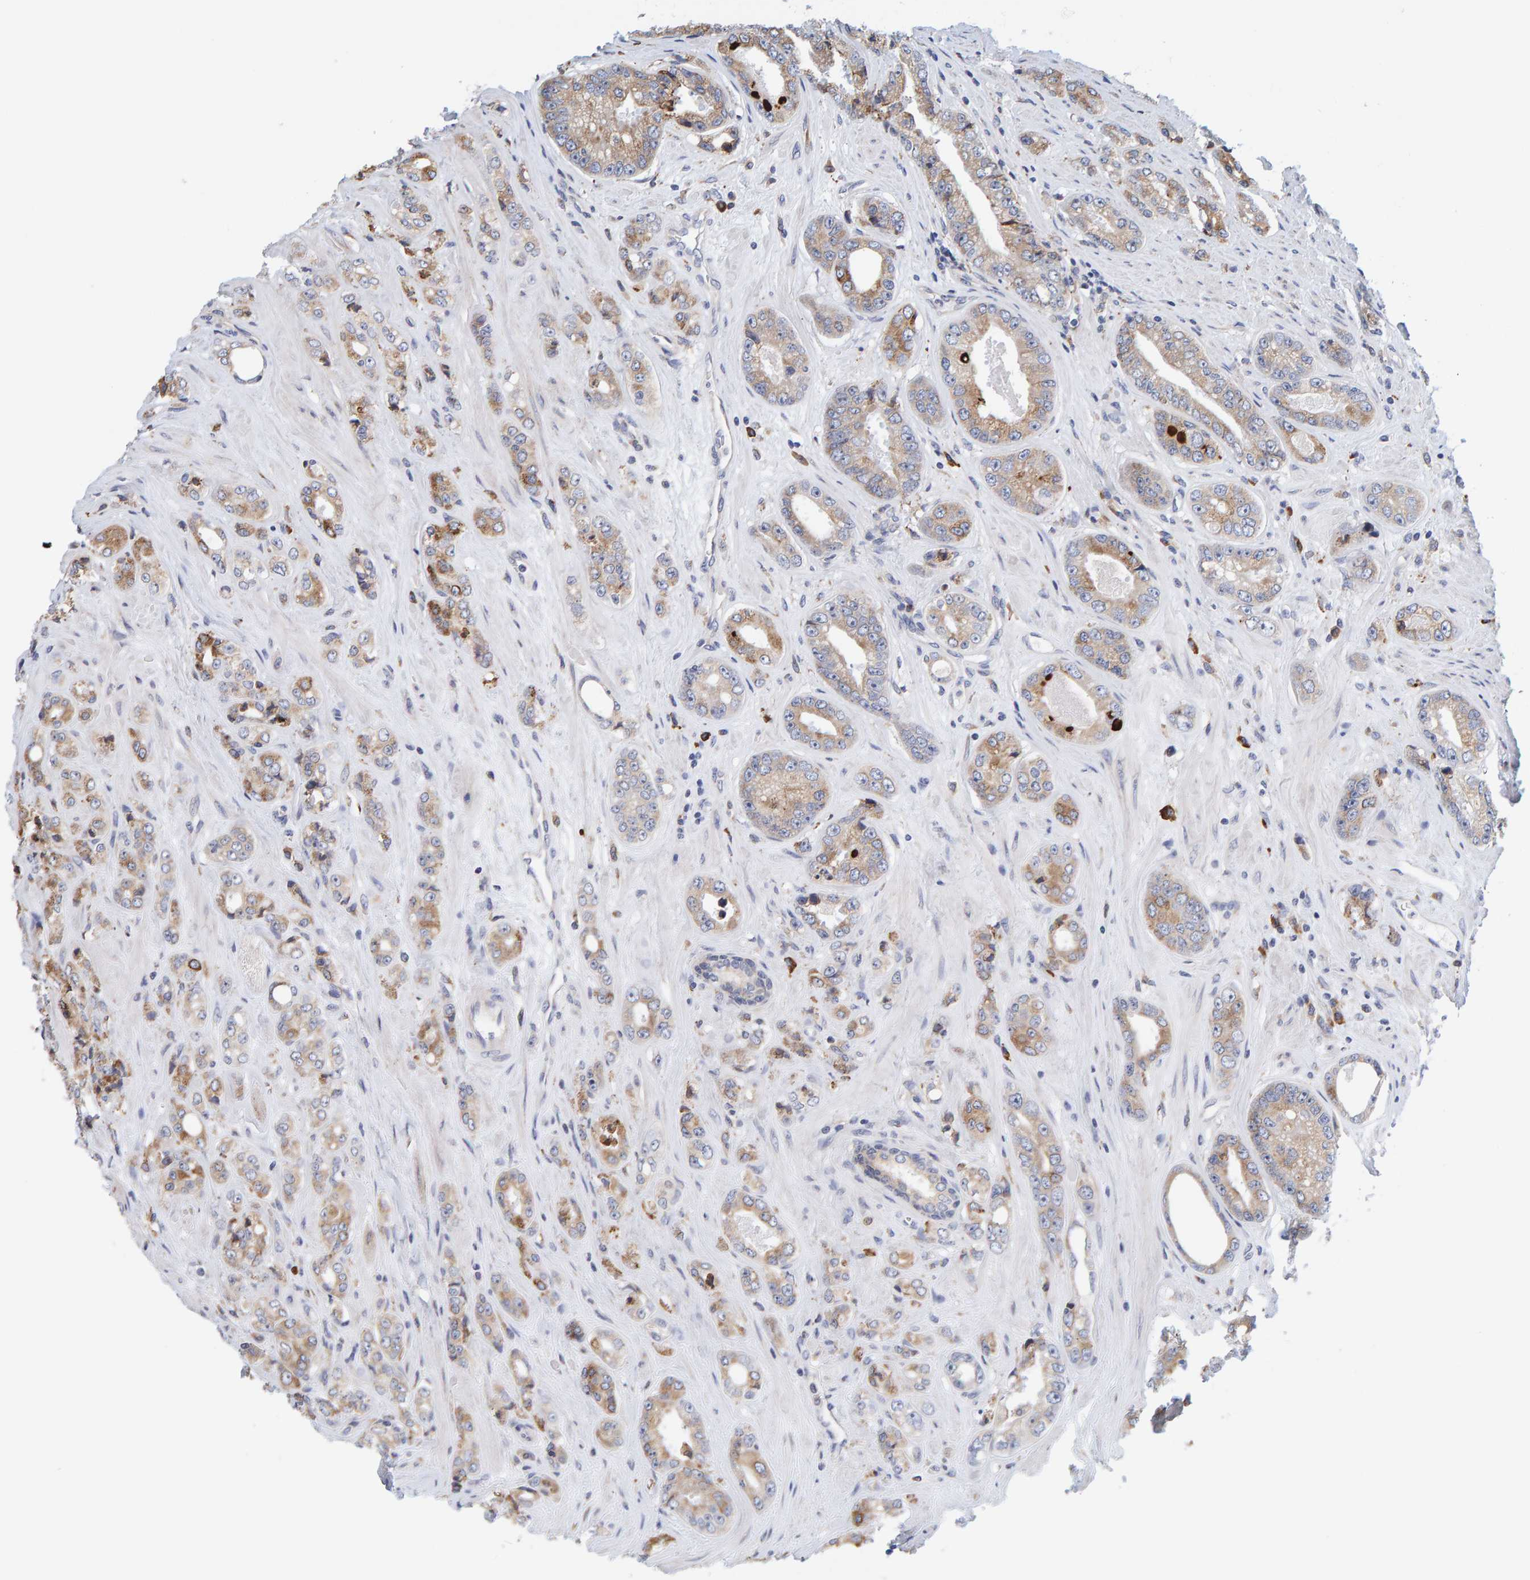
{"staining": {"intensity": "moderate", "quantity": ">75%", "location": "cytoplasmic/membranous"}, "tissue": "prostate cancer", "cell_type": "Tumor cells", "image_type": "cancer", "snomed": [{"axis": "morphology", "description": "Adenocarcinoma, High grade"}, {"axis": "topography", "description": "Prostate"}], "caption": "Immunohistochemical staining of human prostate cancer reveals moderate cytoplasmic/membranous protein staining in approximately >75% of tumor cells.", "gene": "SGPL1", "patient": {"sex": "male", "age": 61}}